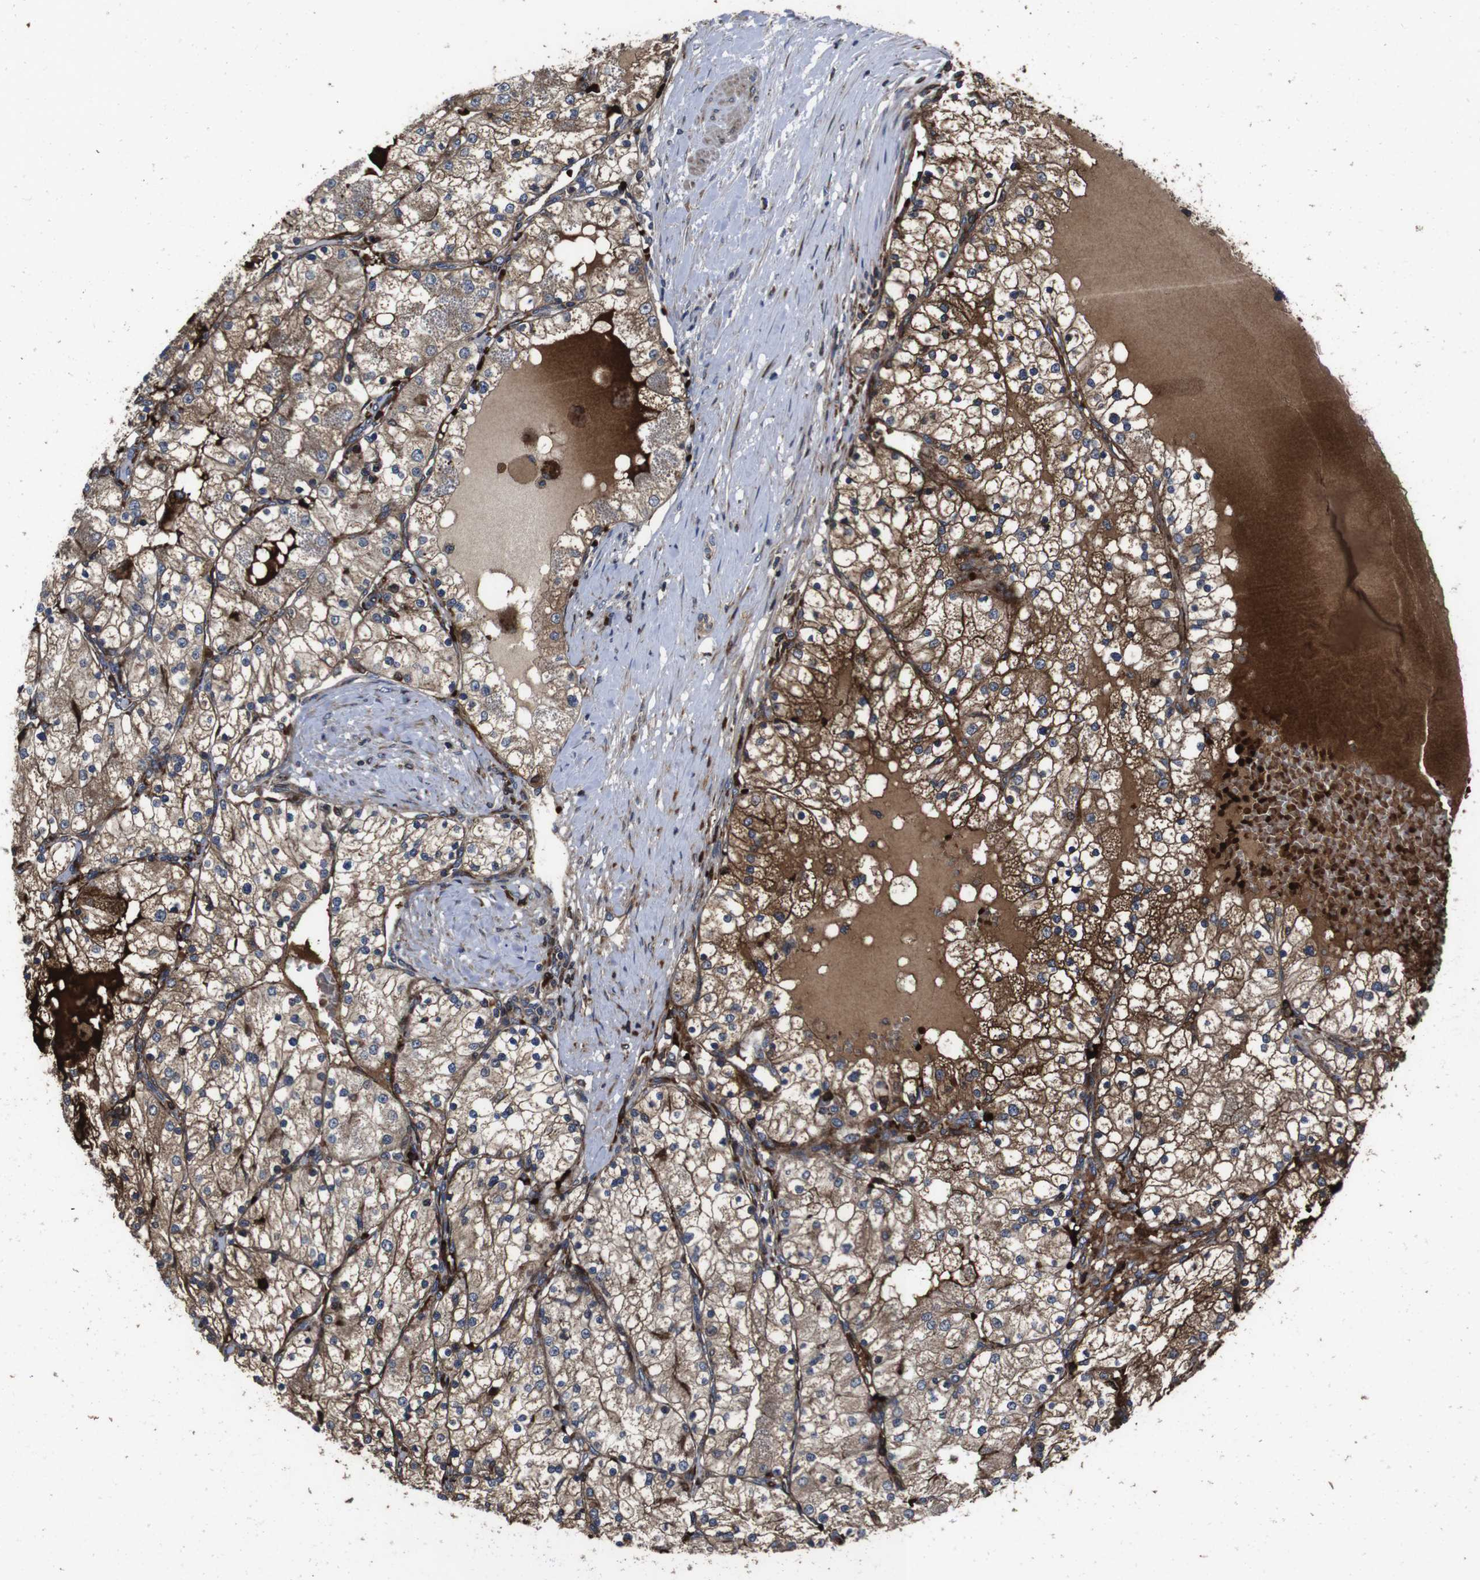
{"staining": {"intensity": "moderate", "quantity": ">75%", "location": "cytoplasmic/membranous"}, "tissue": "renal cancer", "cell_type": "Tumor cells", "image_type": "cancer", "snomed": [{"axis": "morphology", "description": "Adenocarcinoma, NOS"}, {"axis": "topography", "description": "Kidney"}], "caption": "Protein expression analysis of human adenocarcinoma (renal) reveals moderate cytoplasmic/membranous expression in about >75% of tumor cells.", "gene": "SMYD3", "patient": {"sex": "male", "age": 68}}